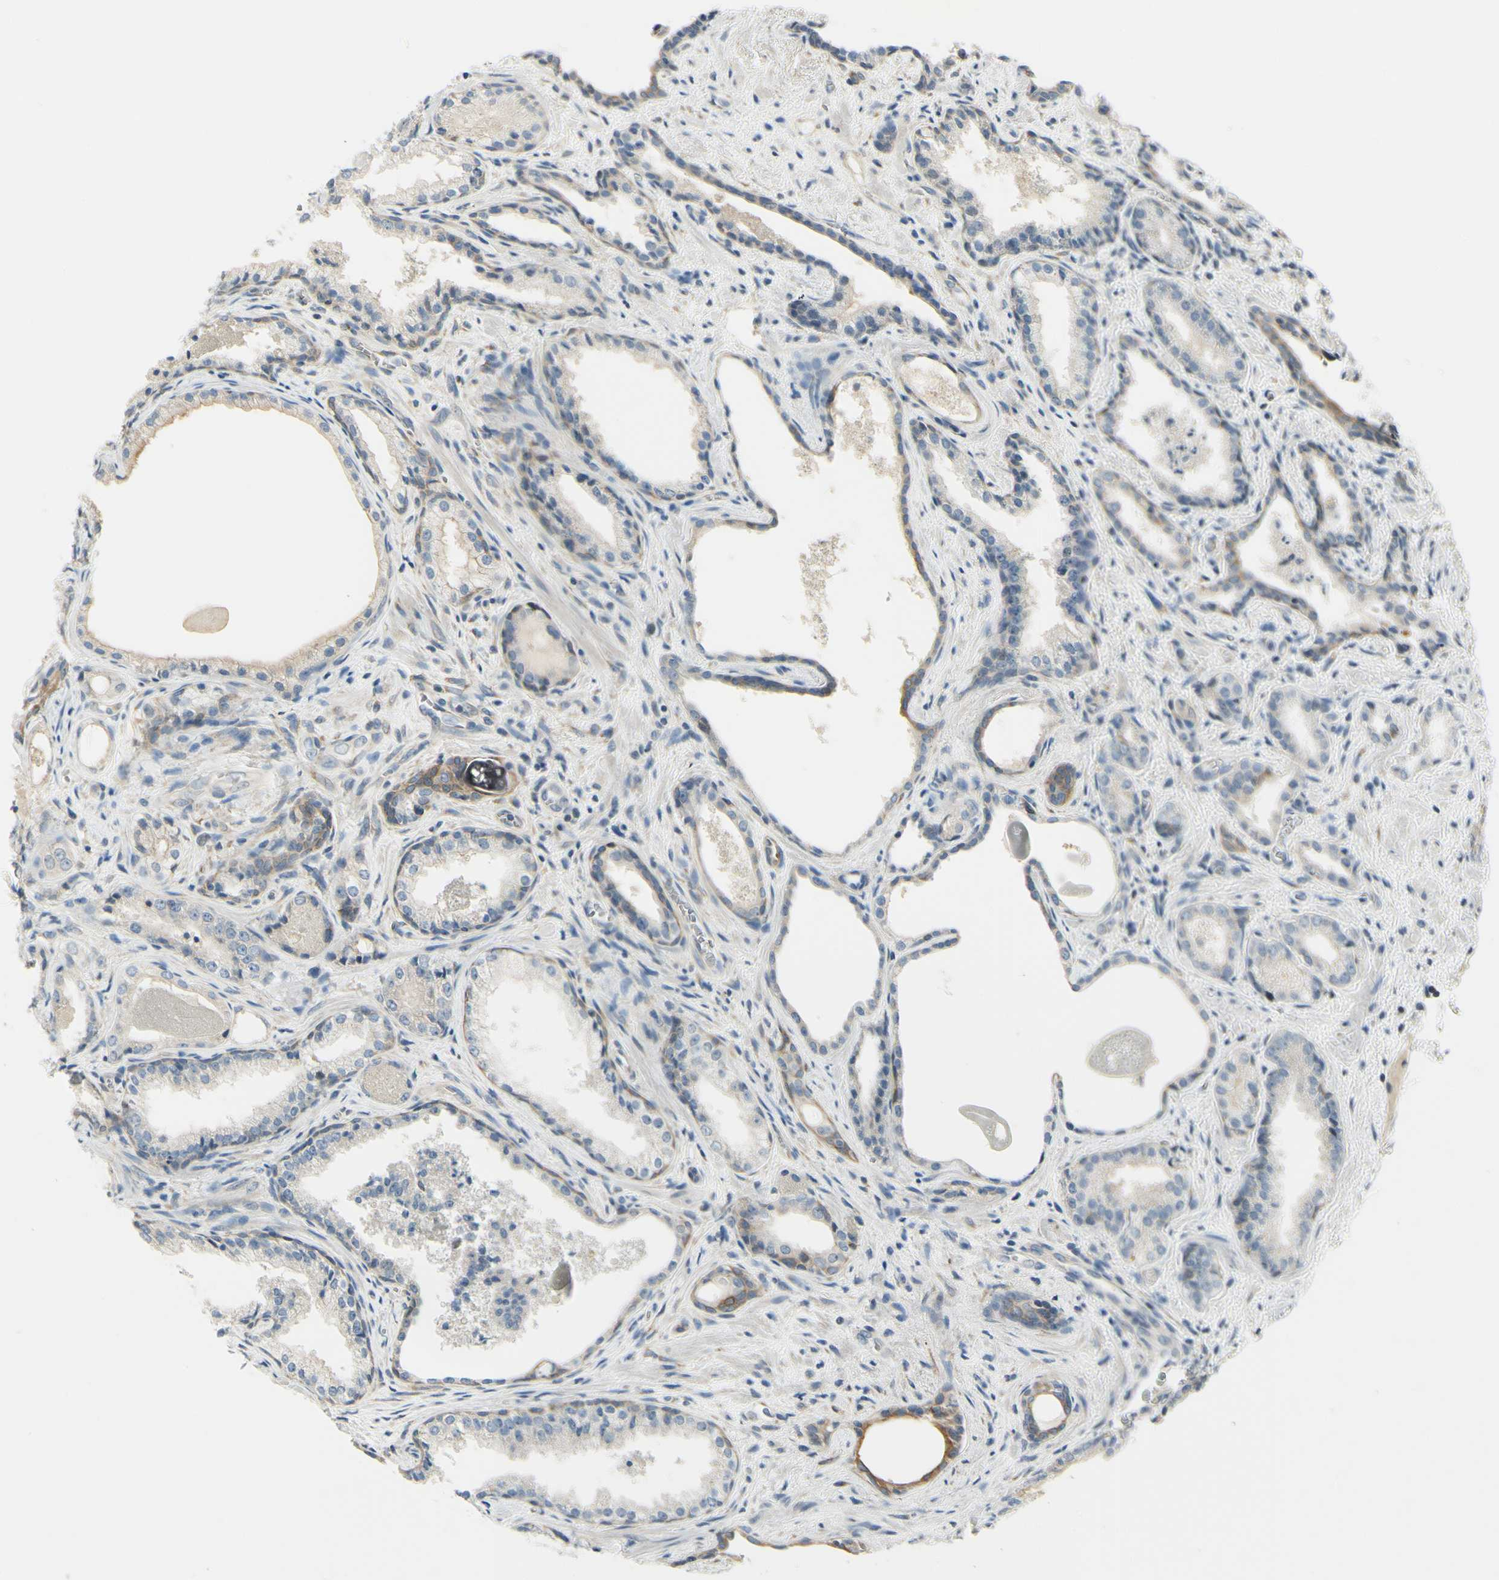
{"staining": {"intensity": "weak", "quantity": "<25%", "location": "cytoplasmic/membranous"}, "tissue": "prostate cancer", "cell_type": "Tumor cells", "image_type": "cancer", "snomed": [{"axis": "morphology", "description": "Adenocarcinoma, Low grade"}, {"axis": "topography", "description": "Prostate"}], "caption": "Micrograph shows no protein staining in tumor cells of prostate cancer (adenocarcinoma (low-grade)) tissue.", "gene": "IGDCC4", "patient": {"sex": "male", "age": 60}}